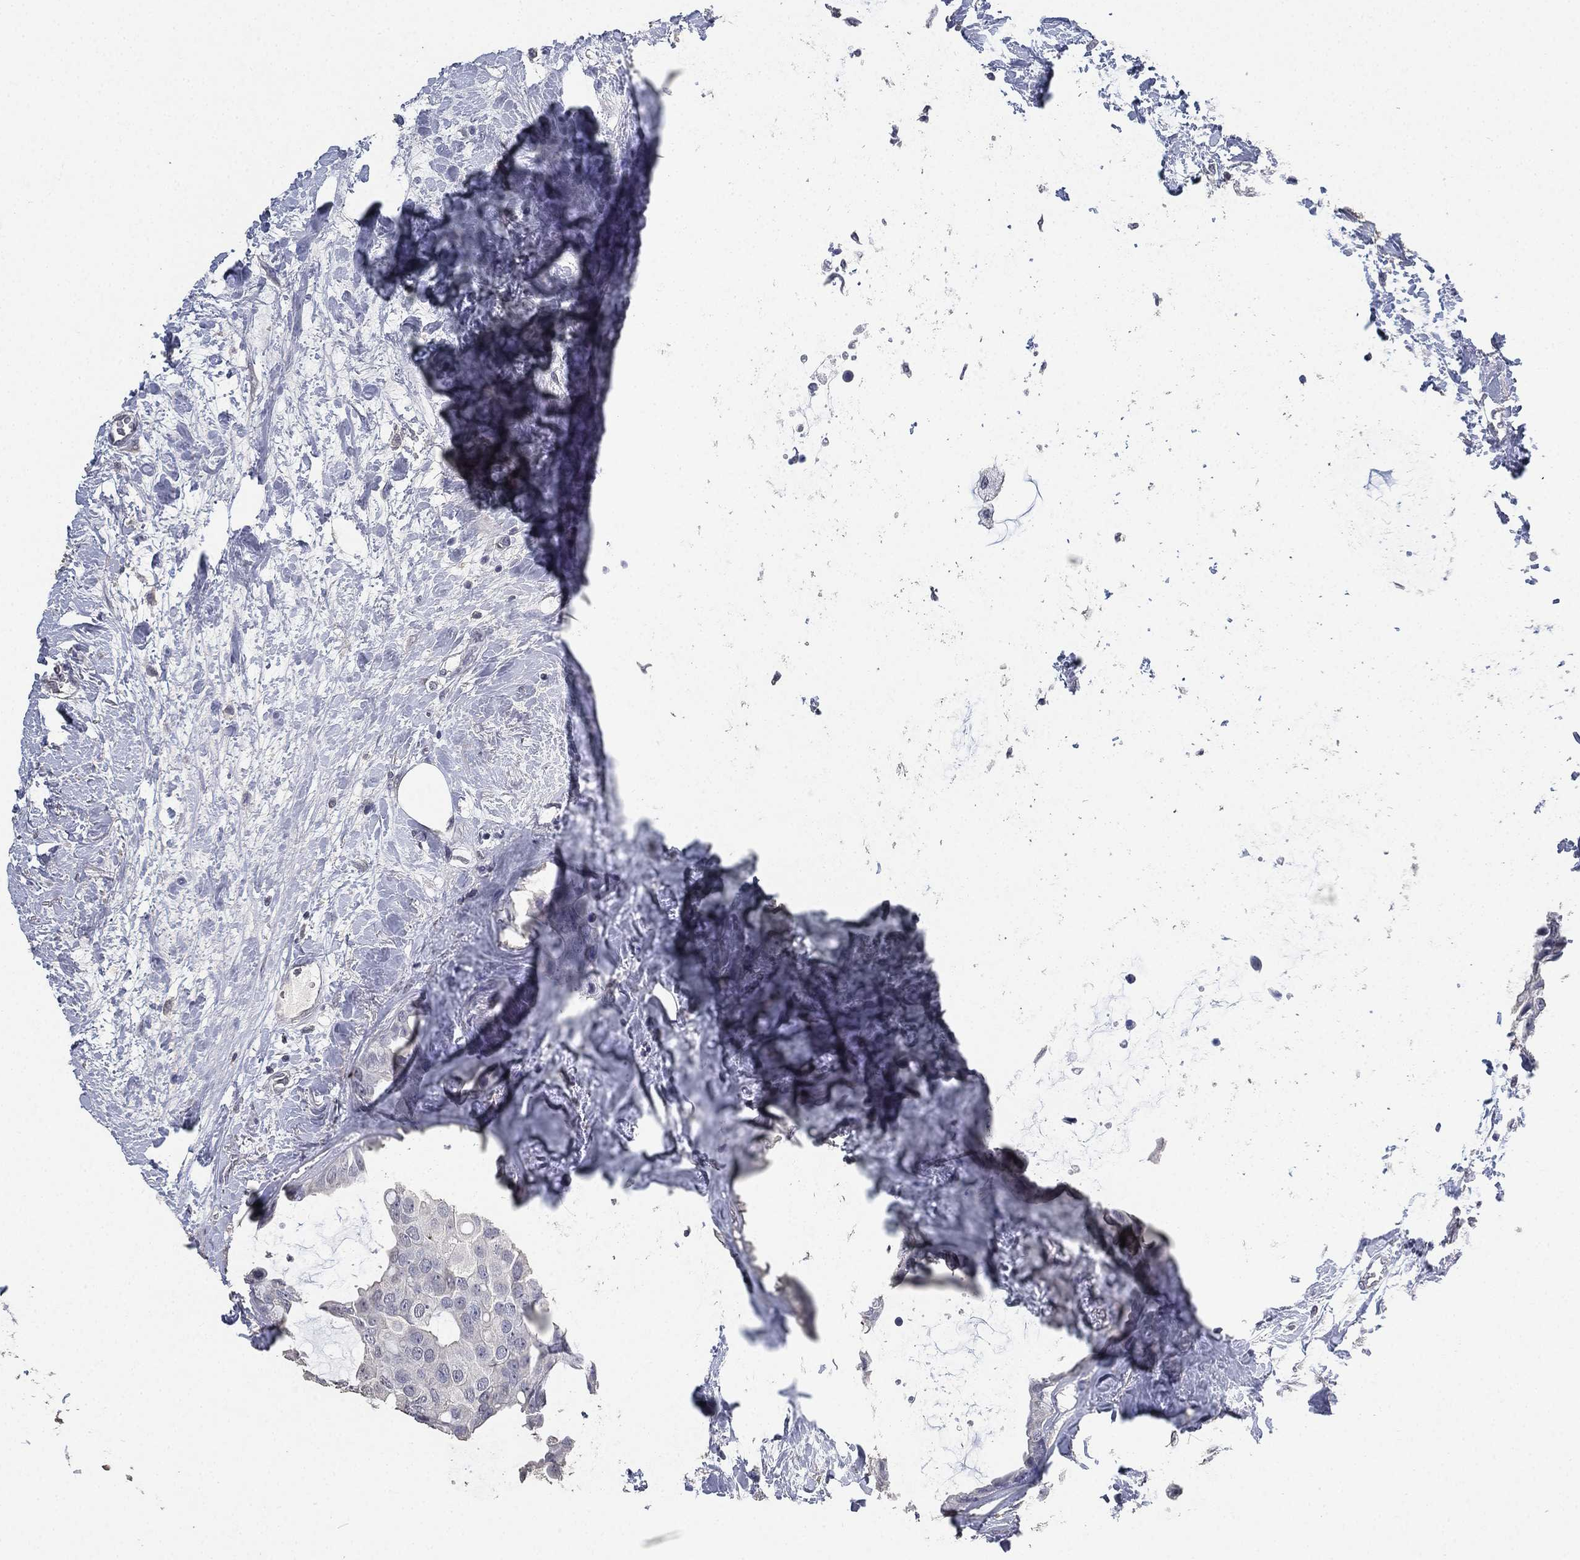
{"staining": {"intensity": "negative", "quantity": "none", "location": "none"}, "tissue": "breast cancer", "cell_type": "Tumor cells", "image_type": "cancer", "snomed": [{"axis": "morphology", "description": "Duct carcinoma"}, {"axis": "topography", "description": "Breast"}], "caption": "Immunohistochemistry (IHC) image of breast cancer stained for a protein (brown), which exhibits no staining in tumor cells.", "gene": "DSG1", "patient": {"sex": "female", "age": 45}}